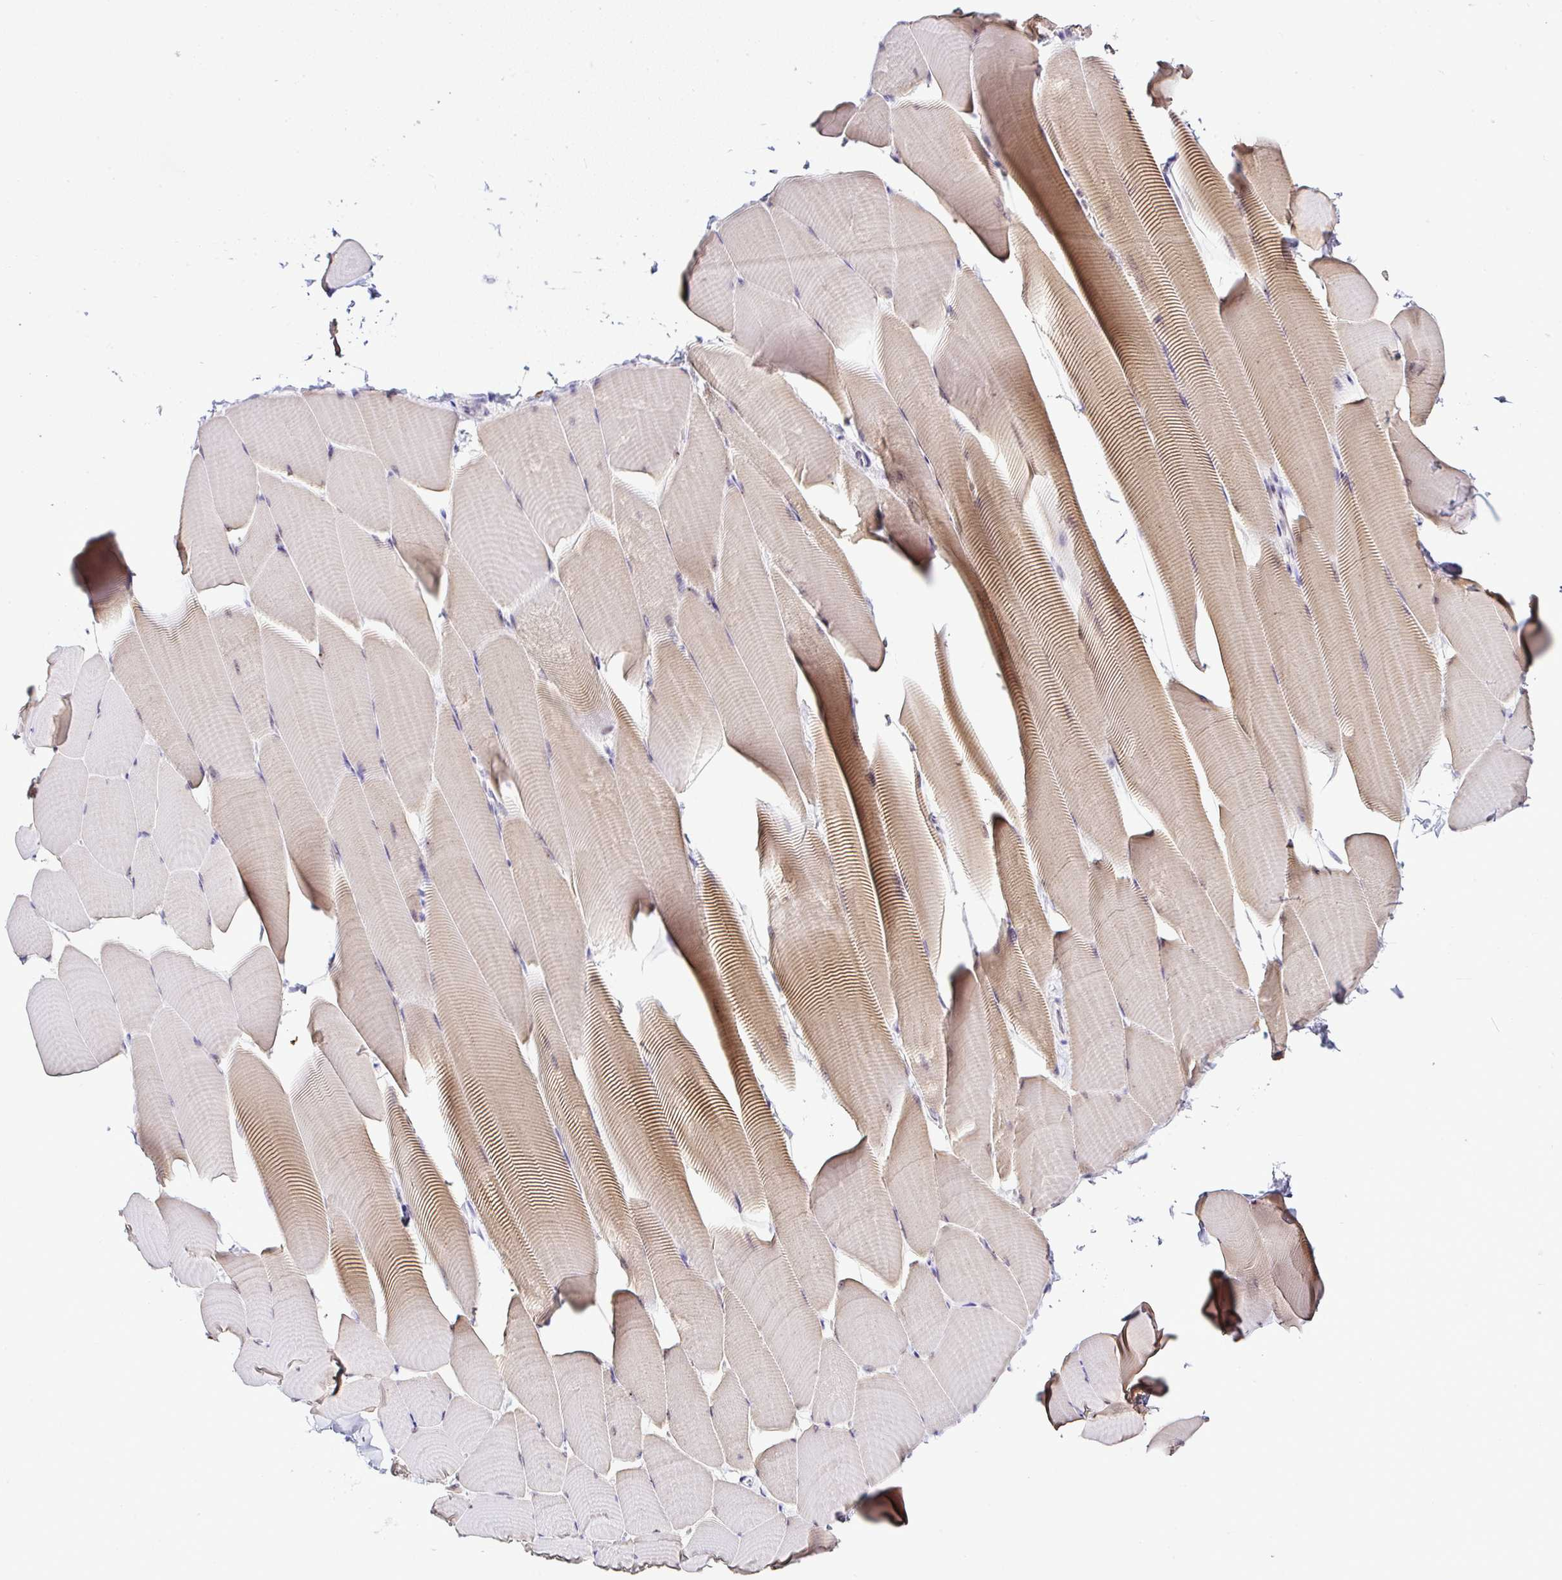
{"staining": {"intensity": "moderate", "quantity": "25%-75%", "location": "cytoplasmic/membranous"}, "tissue": "skeletal muscle", "cell_type": "Myocytes", "image_type": "normal", "snomed": [{"axis": "morphology", "description": "Normal tissue, NOS"}, {"axis": "topography", "description": "Skeletal muscle"}], "caption": "This is a photomicrograph of immunohistochemistry staining of normal skeletal muscle, which shows moderate expression in the cytoplasmic/membranous of myocytes.", "gene": "PTPN2", "patient": {"sex": "male", "age": 25}}